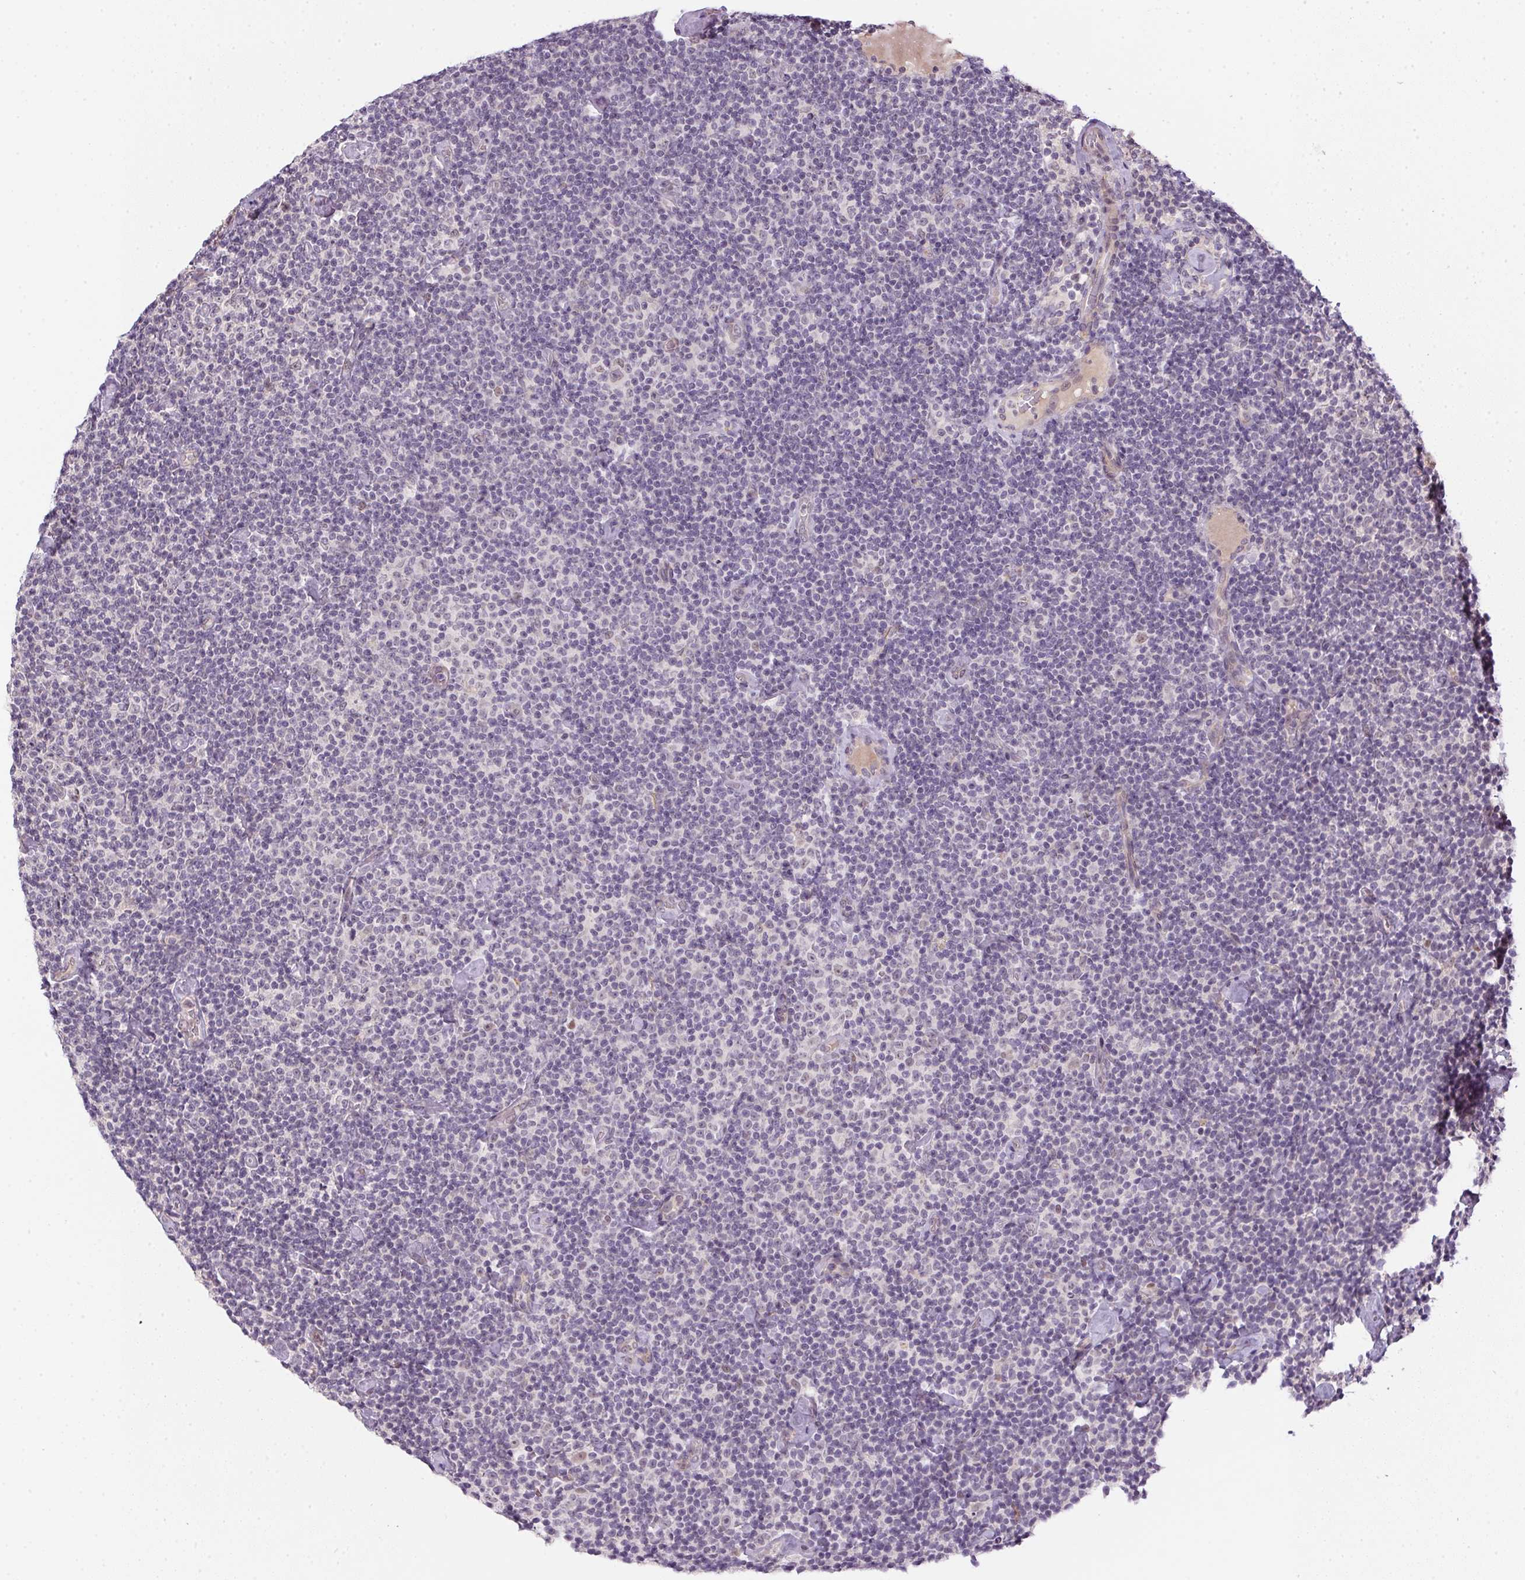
{"staining": {"intensity": "negative", "quantity": "none", "location": "none"}, "tissue": "lymphoma", "cell_type": "Tumor cells", "image_type": "cancer", "snomed": [{"axis": "morphology", "description": "Malignant lymphoma, non-Hodgkin's type, Low grade"}, {"axis": "topography", "description": "Lymph node"}], "caption": "Immunohistochemistry image of malignant lymphoma, non-Hodgkin's type (low-grade) stained for a protein (brown), which shows no staining in tumor cells.", "gene": "CFAP92", "patient": {"sex": "male", "age": 81}}